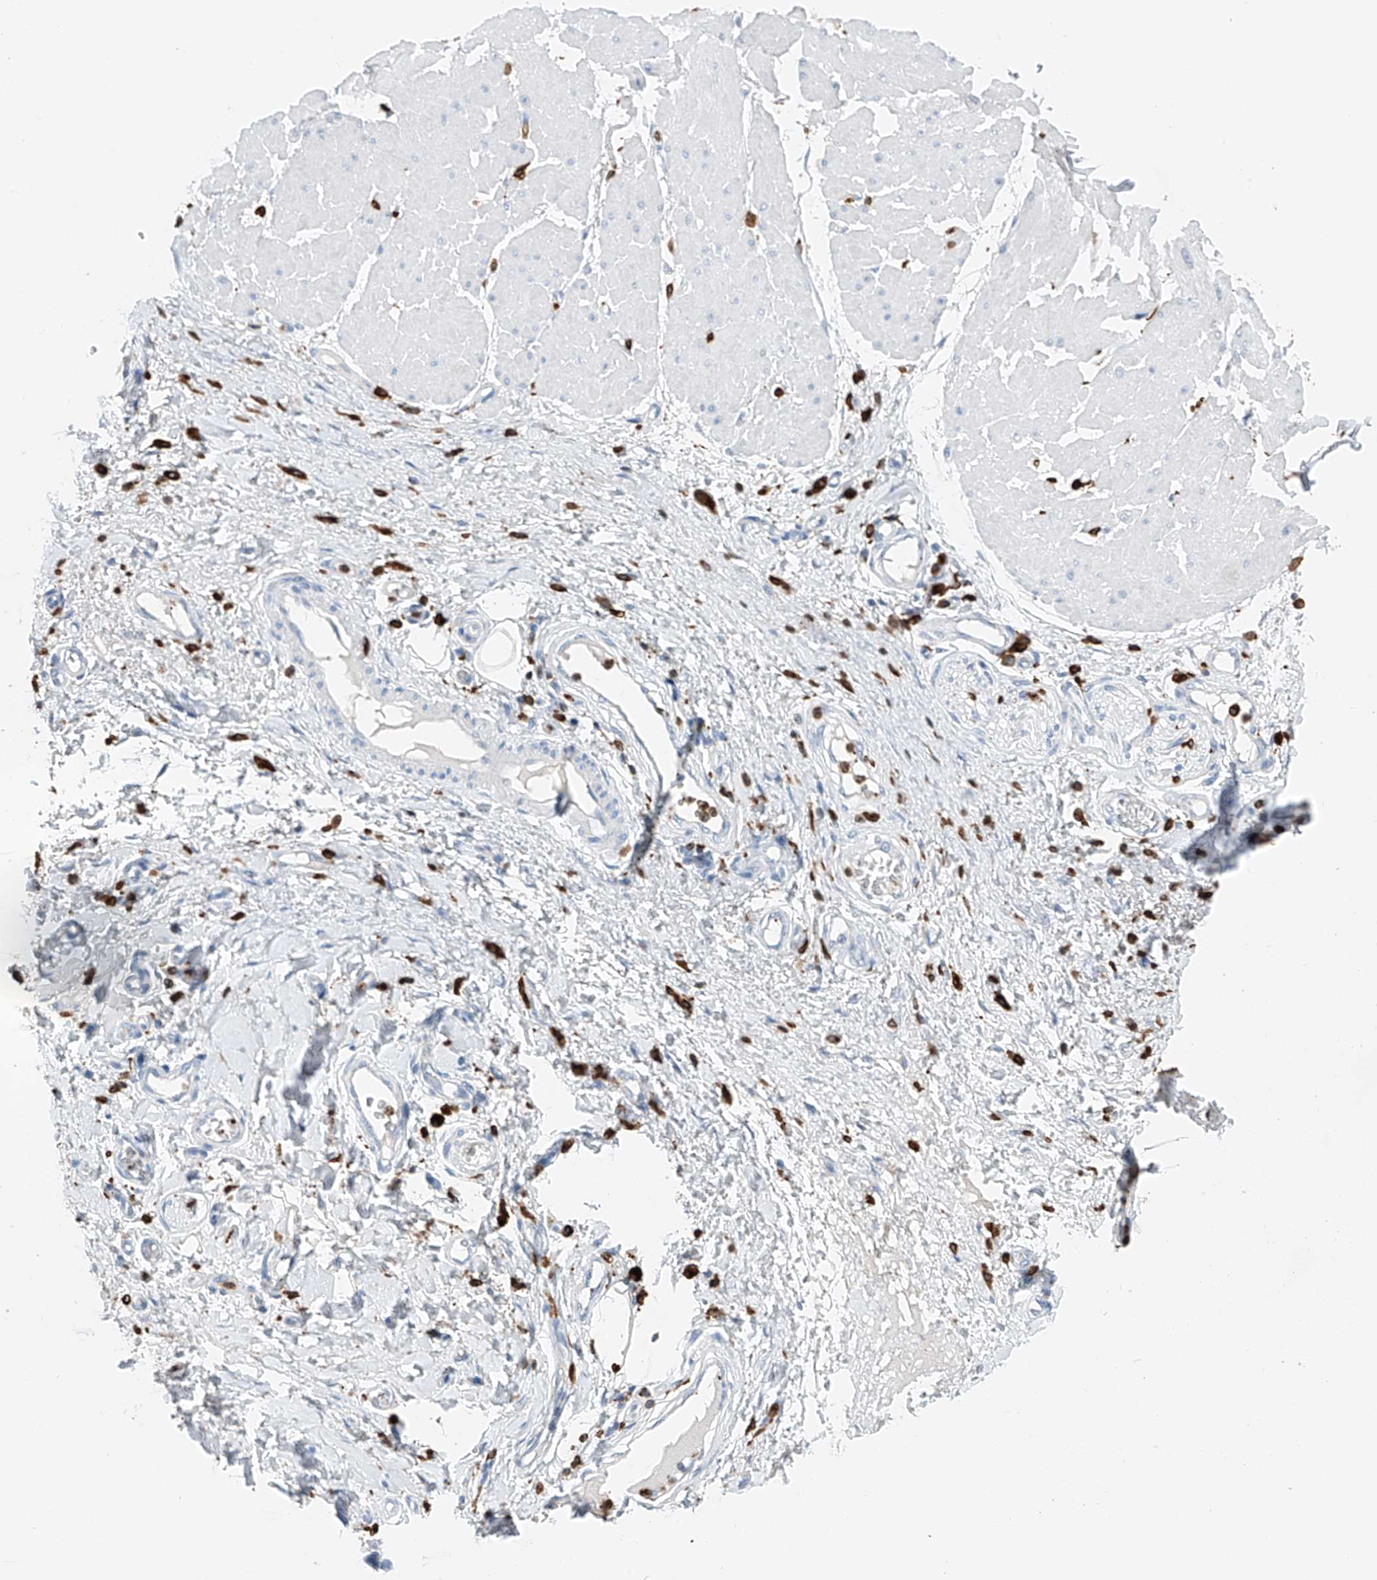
{"staining": {"intensity": "negative", "quantity": "none", "location": "none"}, "tissue": "adipose tissue", "cell_type": "Adipocytes", "image_type": "normal", "snomed": [{"axis": "morphology", "description": "Normal tissue, NOS"}, {"axis": "morphology", "description": "Adenocarcinoma, NOS"}, {"axis": "topography", "description": "Esophagus"}, {"axis": "topography", "description": "Stomach, upper"}, {"axis": "topography", "description": "Peripheral nerve tissue"}], "caption": "Immunohistochemical staining of benign adipose tissue demonstrates no significant expression in adipocytes.", "gene": "TBXAS1", "patient": {"sex": "male", "age": 62}}